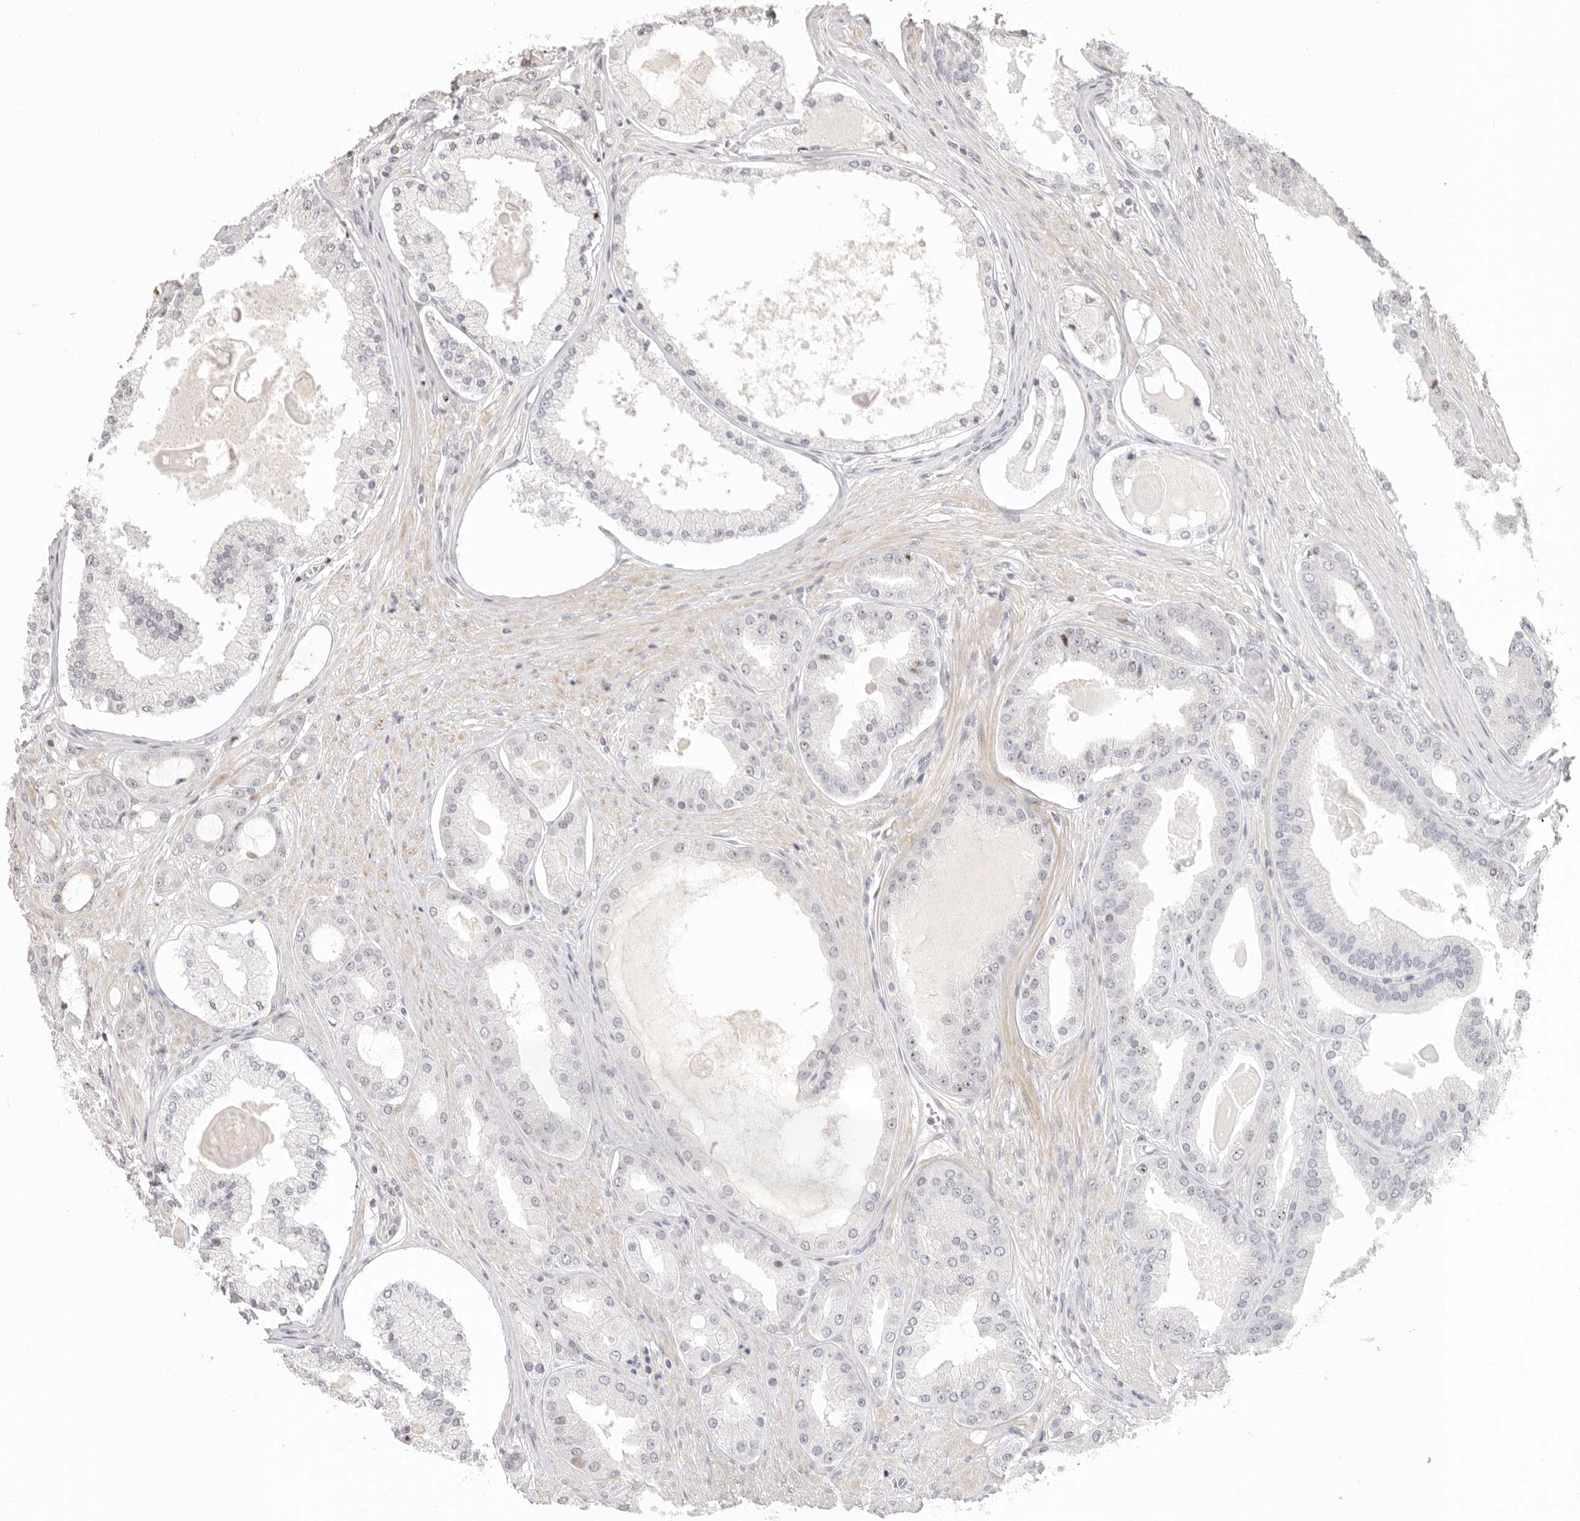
{"staining": {"intensity": "negative", "quantity": "none", "location": "none"}, "tissue": "prostate cancer", "cell_type": "Tumor cells", "image_type": "cancer", "snomed": [{"axis": "morphology", "description": "Adenocarcinoma, High grade"}, {"axis": "topography", "description": "Prostate"}], "caption": "High power microscopy histopathology image of an immunohistochemistry (IHC) micrograph of high-grade adenocarcinoma (prostate), revealing no significant staining in tumor cells.", "gene": "GPBP1L1", "patient": {"sex": "male", "age": 60}}